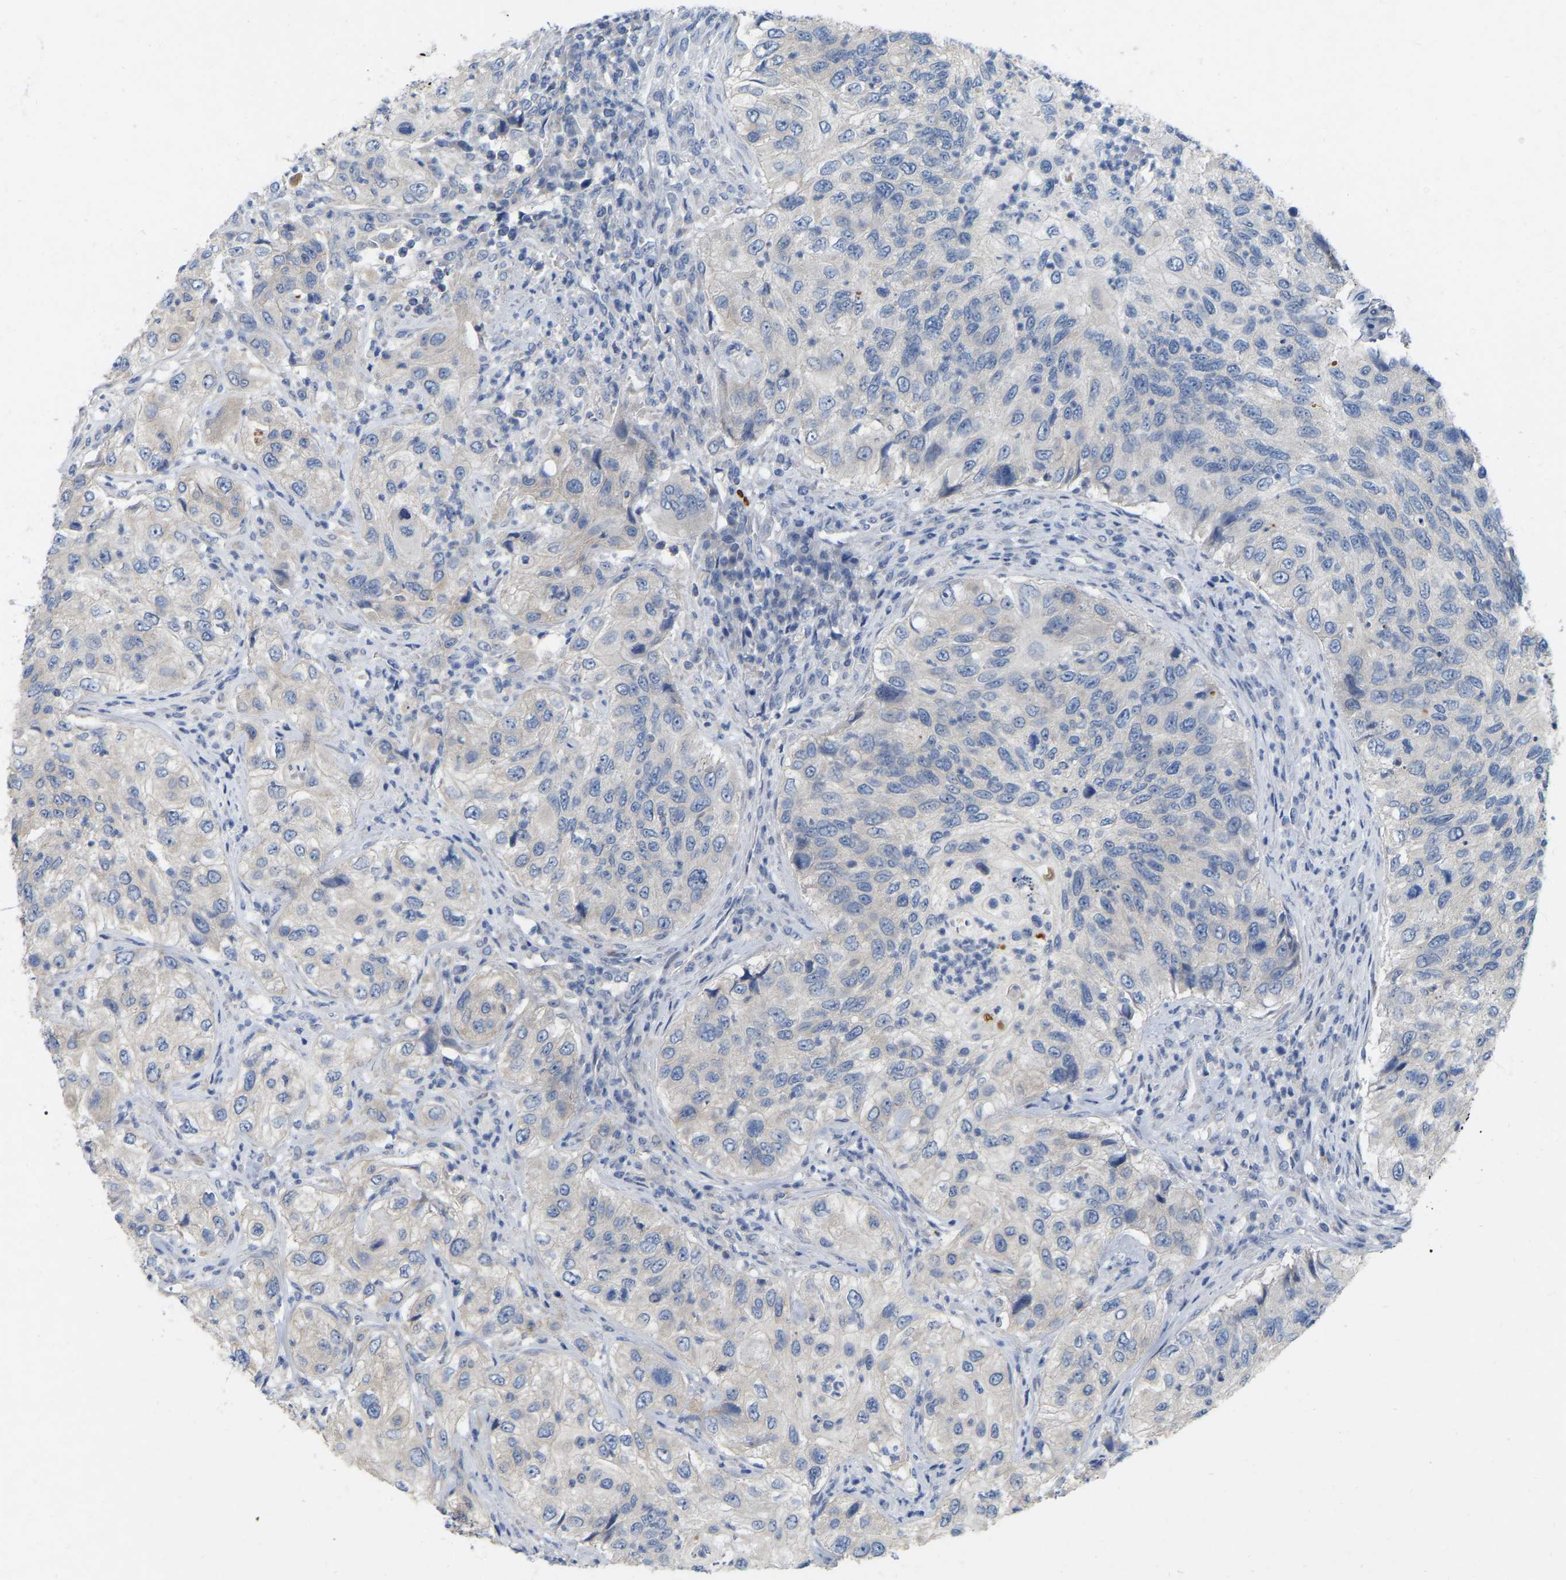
{"staining": {"intensity": "negative", "quantity": "none", "location": "none"}, "tissue": "urothelial cancer", "cell_type": "Tumor cells", "image_type": "cancer", "snomed": [{"axis": "morphology", "description": "Urothelial carcinoma, High grade"}, {"axis": "topography", "description": "Urinary bladder"}], "caption": "This is an immunohistochemistry (IHC) image of human urothelial cancer. There is no expression in tumor cells.", "gene": "WIPI2", "patient": {"sex": "female", "age": 60}}